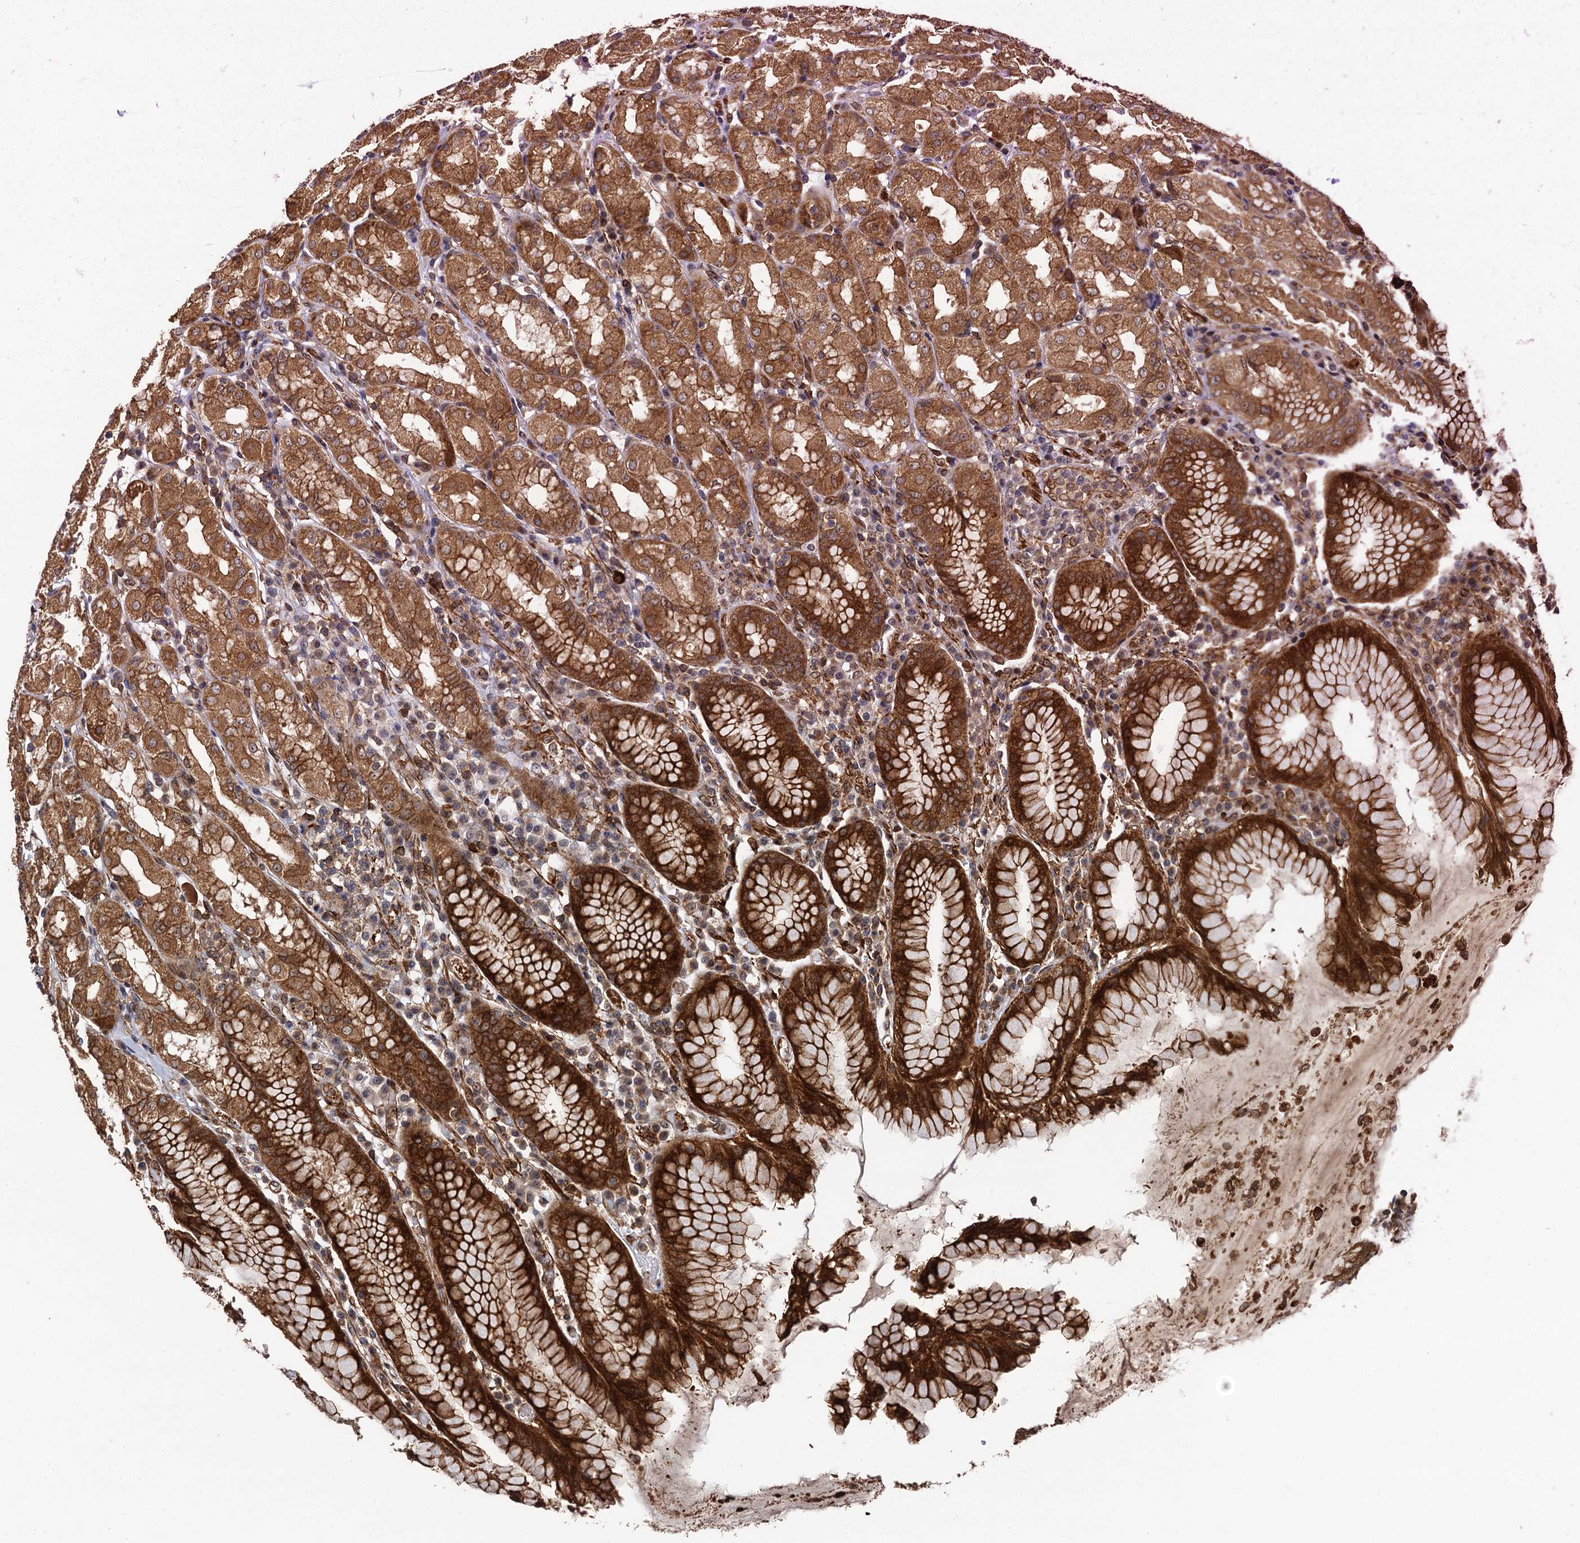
{"staining": {"intensity": "strong", "quantity": ">75%", "location": "cytoplasmic/membranous"}, "tissue": "stomach", "cell_type": "Glandular cells", "image_type": "normal", "snomed": [{"axis": "morphology", "description": "Normal tissue, NOS"}, {"axis": "topography", "description": "Stomach, lower"}], "caption": "The immunohistochemical stain labels strong cytoplasmic/membranous expression in glandular cells of benign stomach. (Stains: DAB (3,3'-diaminobenzidine) in brown, nuclei in blue, Microscopy: brightfield microscopy at high magnification).", "gene": "BORA", "patient": {"sex": "female", "age": 56}}